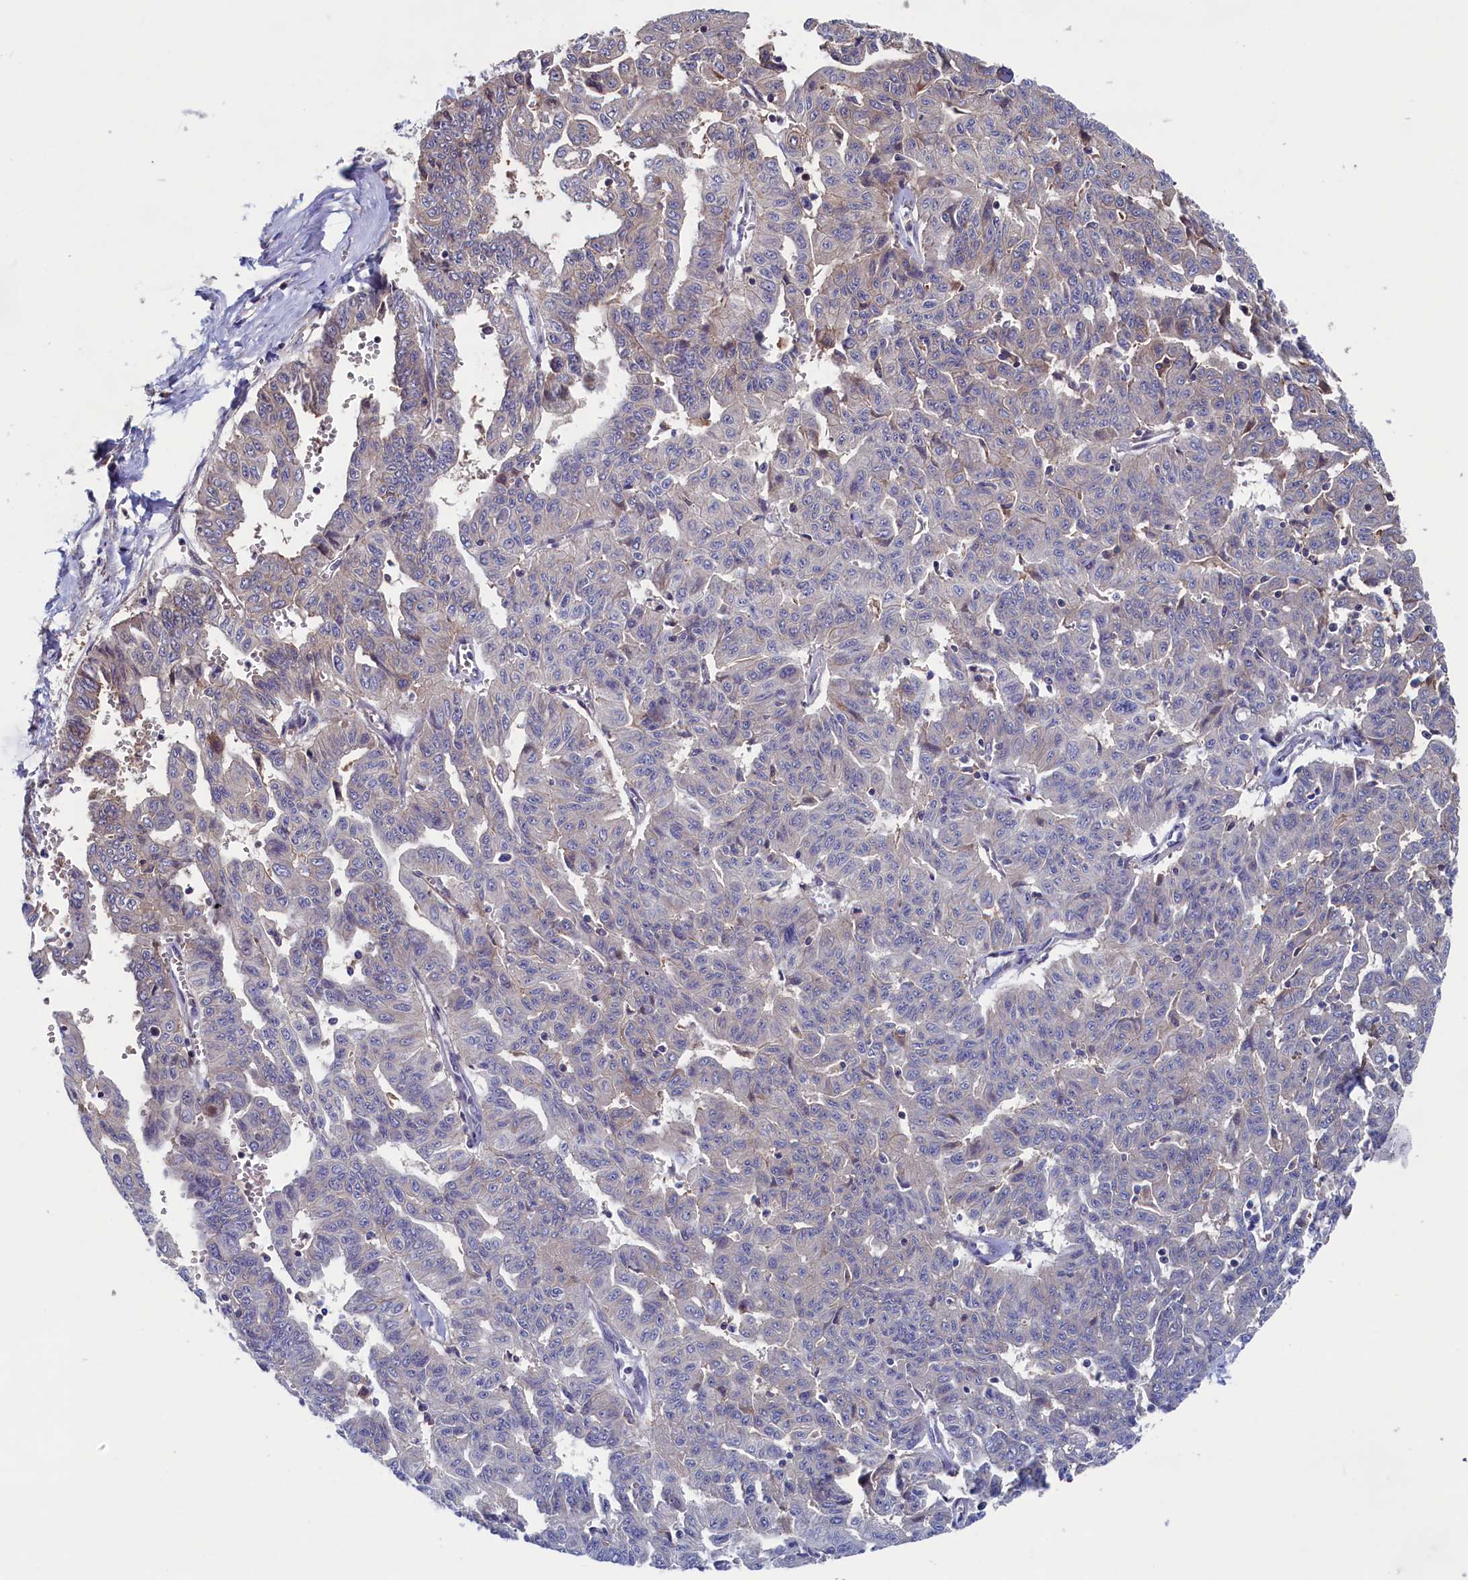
{"staining": {"intensity": "negative", "quantity": "none", "location": "none"}, "tissue": "liver cancer", "cell_type": "Tumor cells", "image_type": "cancer", "snomed": [{"axis": "morphology", "description": "Cholangiocarcinoma"}, {"axis": "topography", "description": "Liver"}], "caption": "Cholangiocarcinoma (liver) stained for a protein using immunohistochemistry (IHC) demonstrates no positivity tumor cells.", "gene": "SPATA13", "patient": {"sex": "female", "age": 77}}